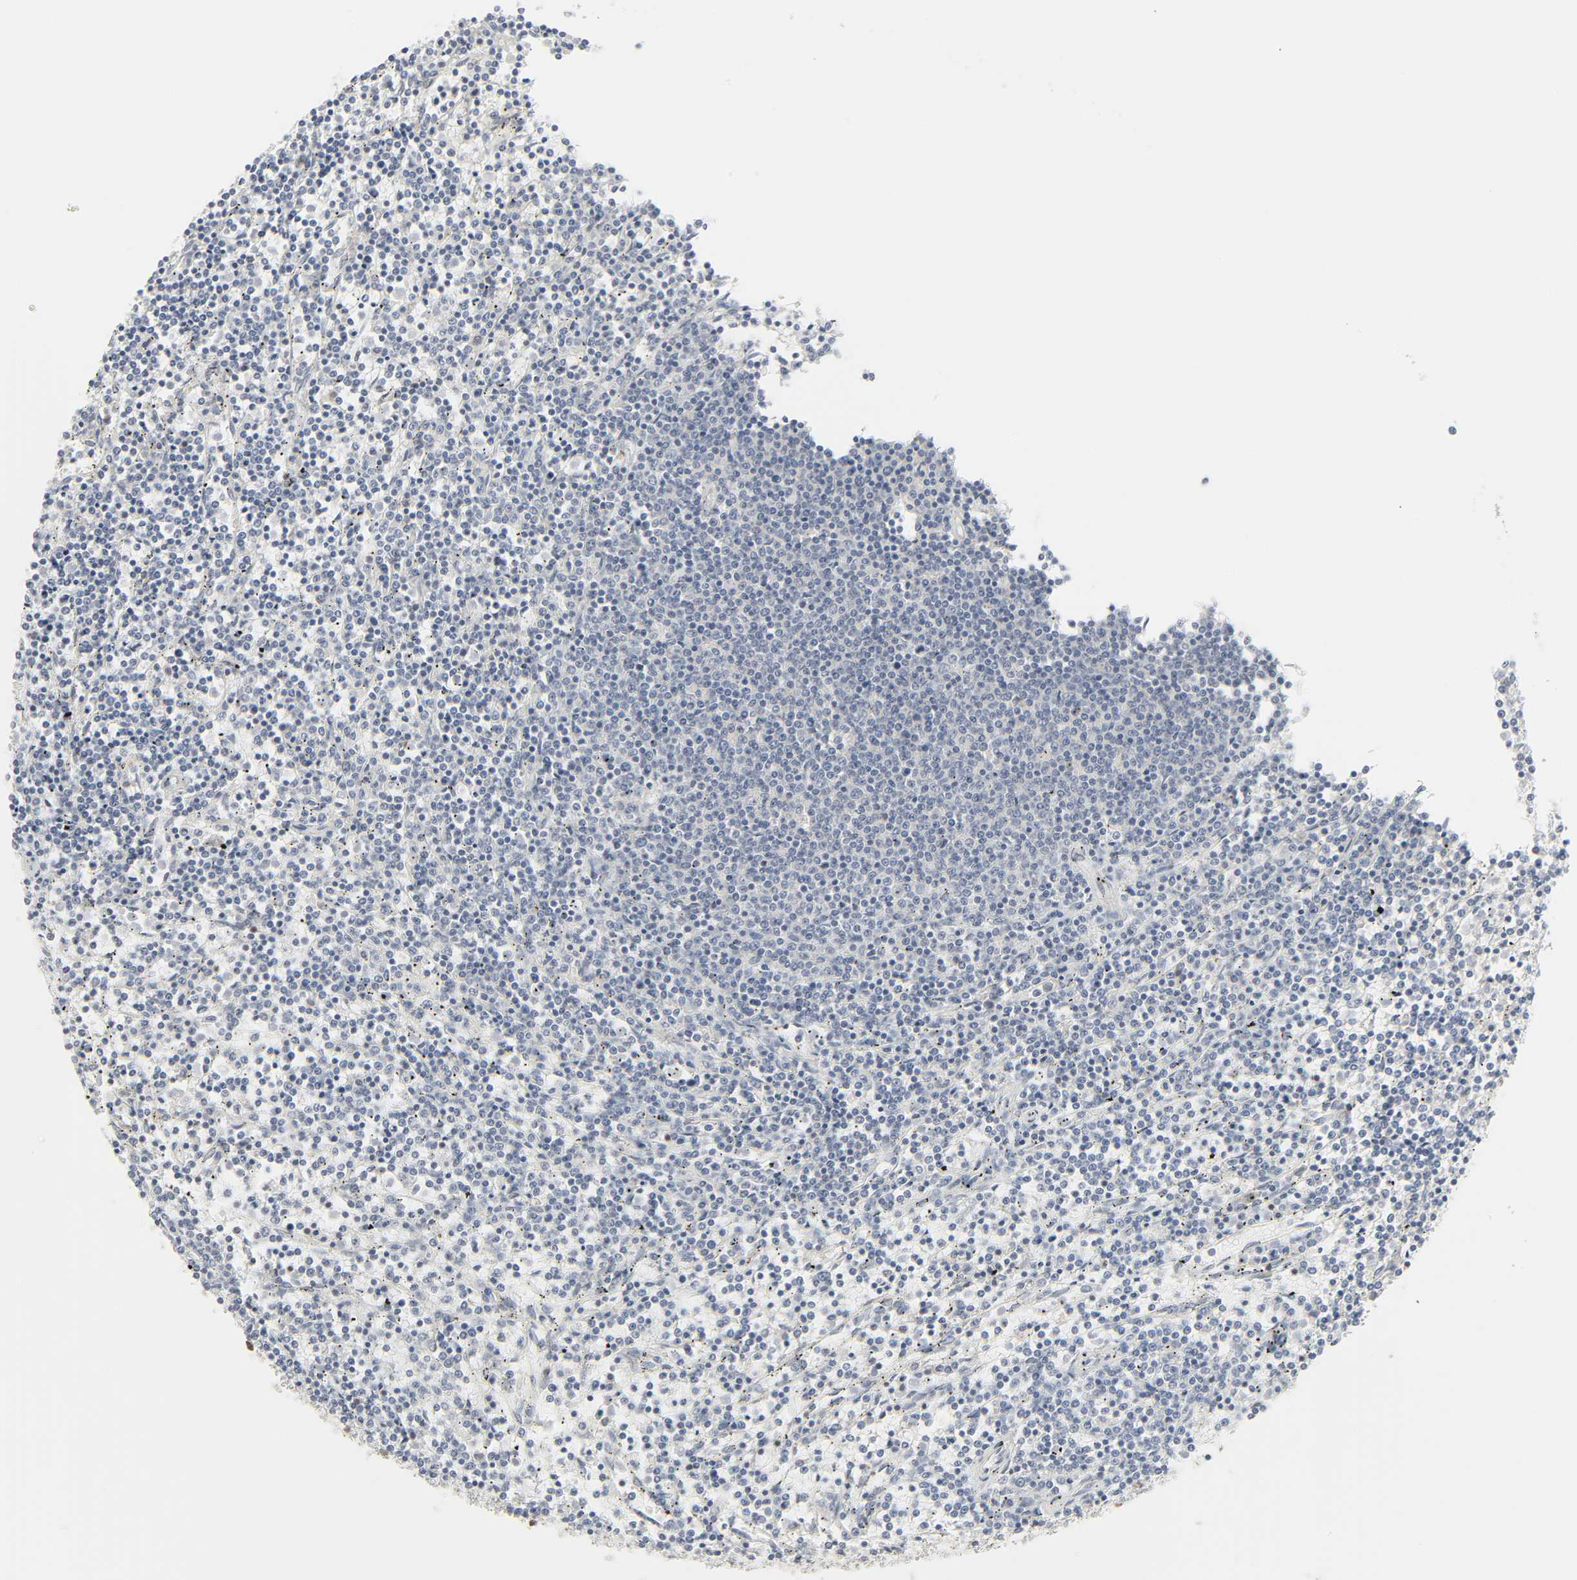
{"staining": {"intensity": "negative", "quantity": "none", "location": "none"}, "tissue": "lymphoma", "cell_type": "Tumor cells", "image_type": "cancer", "snomed": [{"axis": "morphology", "description": "Malignant lymphoma, non-Hodgkin's type, Low grade"}, {"axis": "topography", "description": "Spleen"}], "caption": "Lymphoma stained for a protein using immunohistochemistry (IHC) exhibits no expression tumor cells.", "gene": "ZBTB16", "patient": {"sex": "female", "age": 50}}